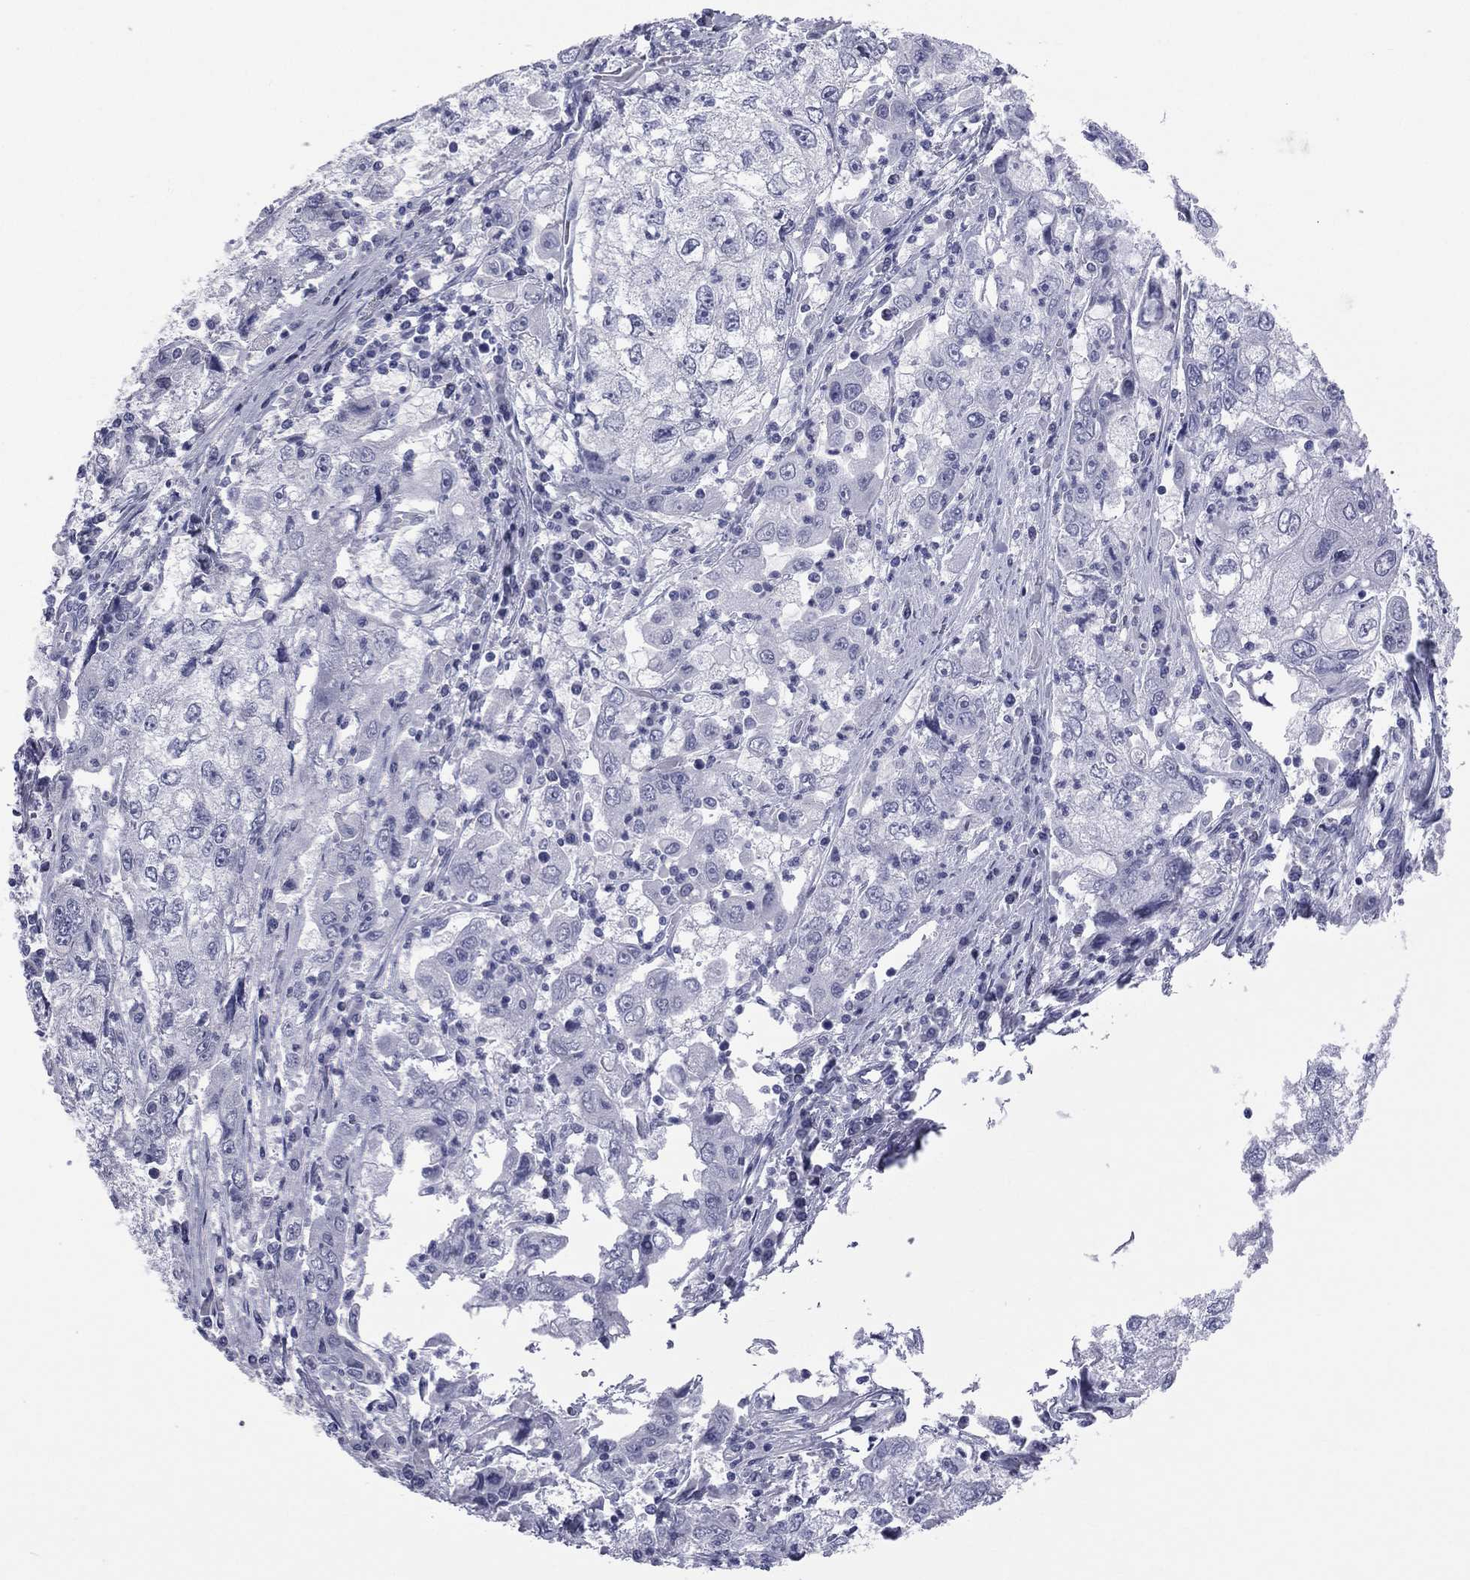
{"staining": {"intensity": "negative", "quantity": "none", "location": "none"}, "tissue": "cervical cancer", "cell_type": "Tumor cells", "image_type": "cancer", "snomed": [{"axis": "morphology", "description": "Squamous cell carcinoma, NOS"}, {"axis": "topography", "description": "Cervix"}], "caption": "Protein analysis of cervical cancer (squamous cell carcinoma) demonstrates no significant staining in tumor cells. (DAB (3,3'-diaminobenzidine) immunohistochemistry, high magnification).", "gene": "MLN", "patient": {"sex": "female", "age": 36}}